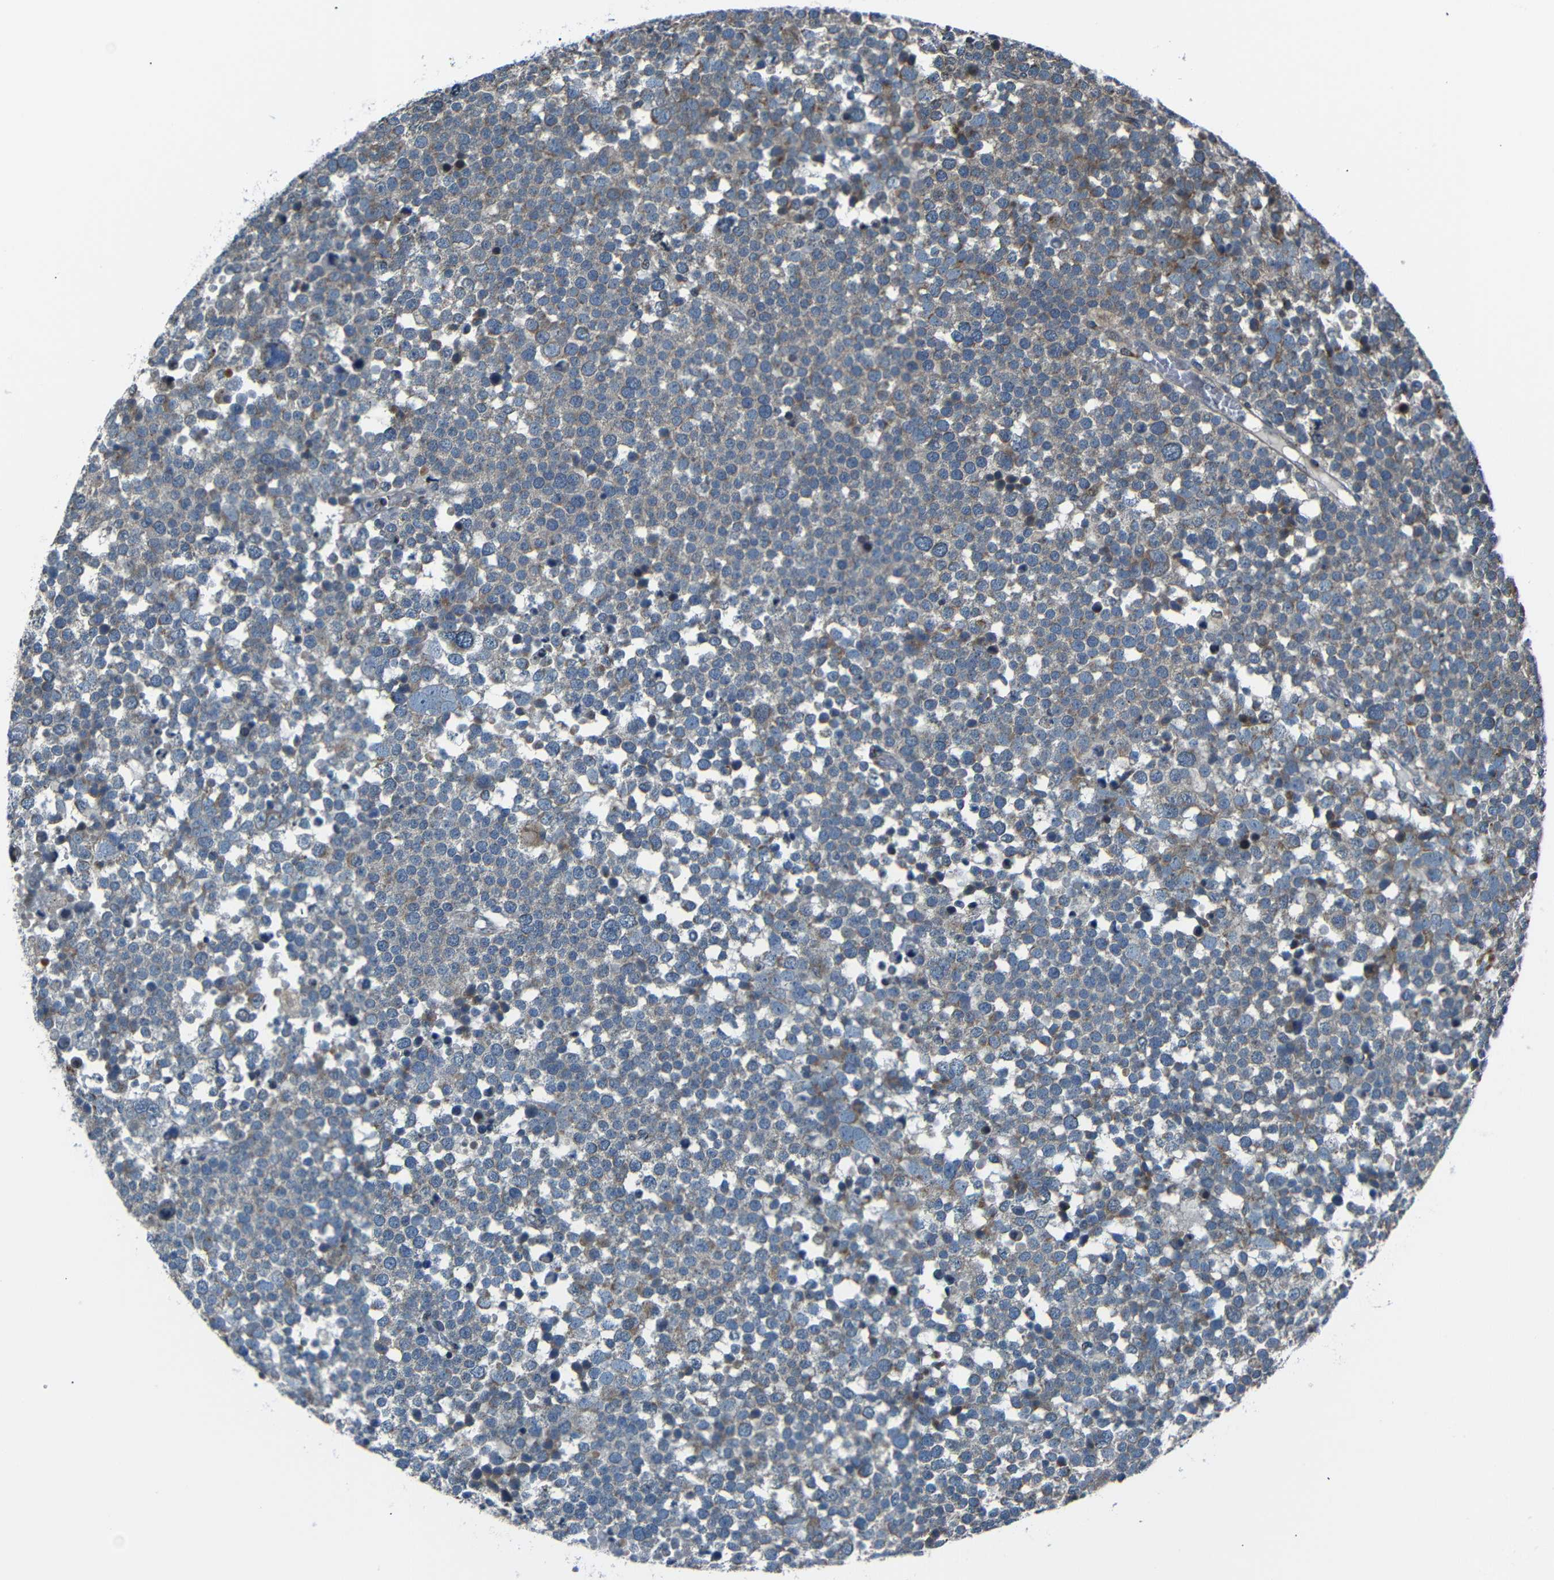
{"staining": {"intensity": "moderate", "quantity": "<25%", "location": "cytoplasmic/membranous"}, "tissue": "testis cancer", "cell_type": "Tumor cells", "image_type": "cancer", "snomed": [{"axis": "morphology", "description": "Seminoma, NOS"}, {"axis": "topography", "description": "Testis"}], "caption": "Immunohistochemical staining of human testis cancer (seminoma) demonstrates low levels of moderate cytoplasmic/membranous expression in about <25% of tumor cells.", "gene": "AKAP9", "patient": {"sex": "male", "age": 71}}